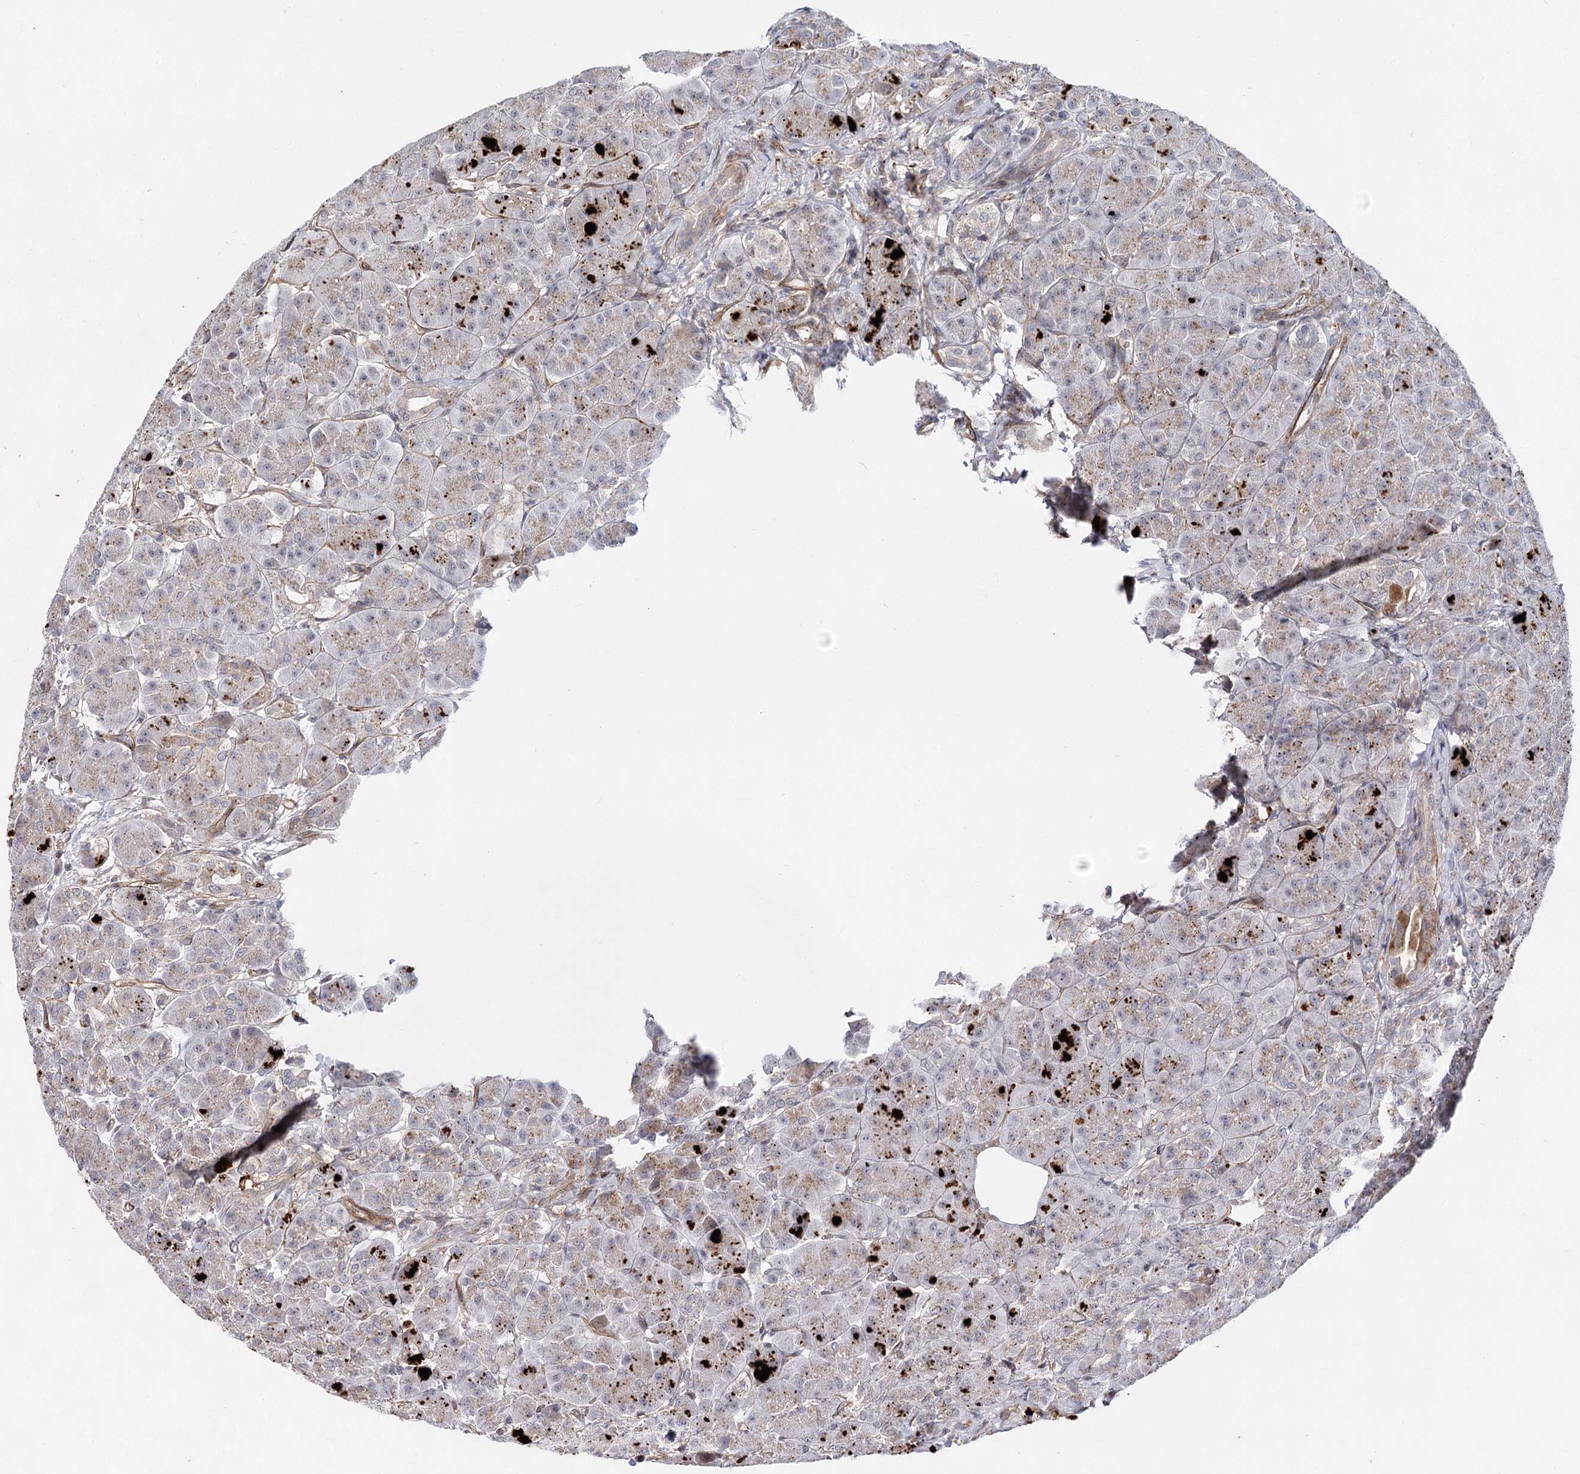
{"staining": {"intensity": "weak", "quantity": "25%-75%", "location": "cytoplasmic/membranous"}, "tissue": "pancreas", "cell_type": "Exocrine glandular cells", "image_type": "normal", "snomed": [{"axis": "morphology", "description": "Normal tissue, NOS"}, {"axis": "topography", "description": "Pancreas"}], "caption": "An image of pancreas stained for a protein shows weak cytoplasmic/membranous brown staining in exocrine glandular cells.", "gene": "ATL2", "patient": {"sex": "male", "age": 63}}